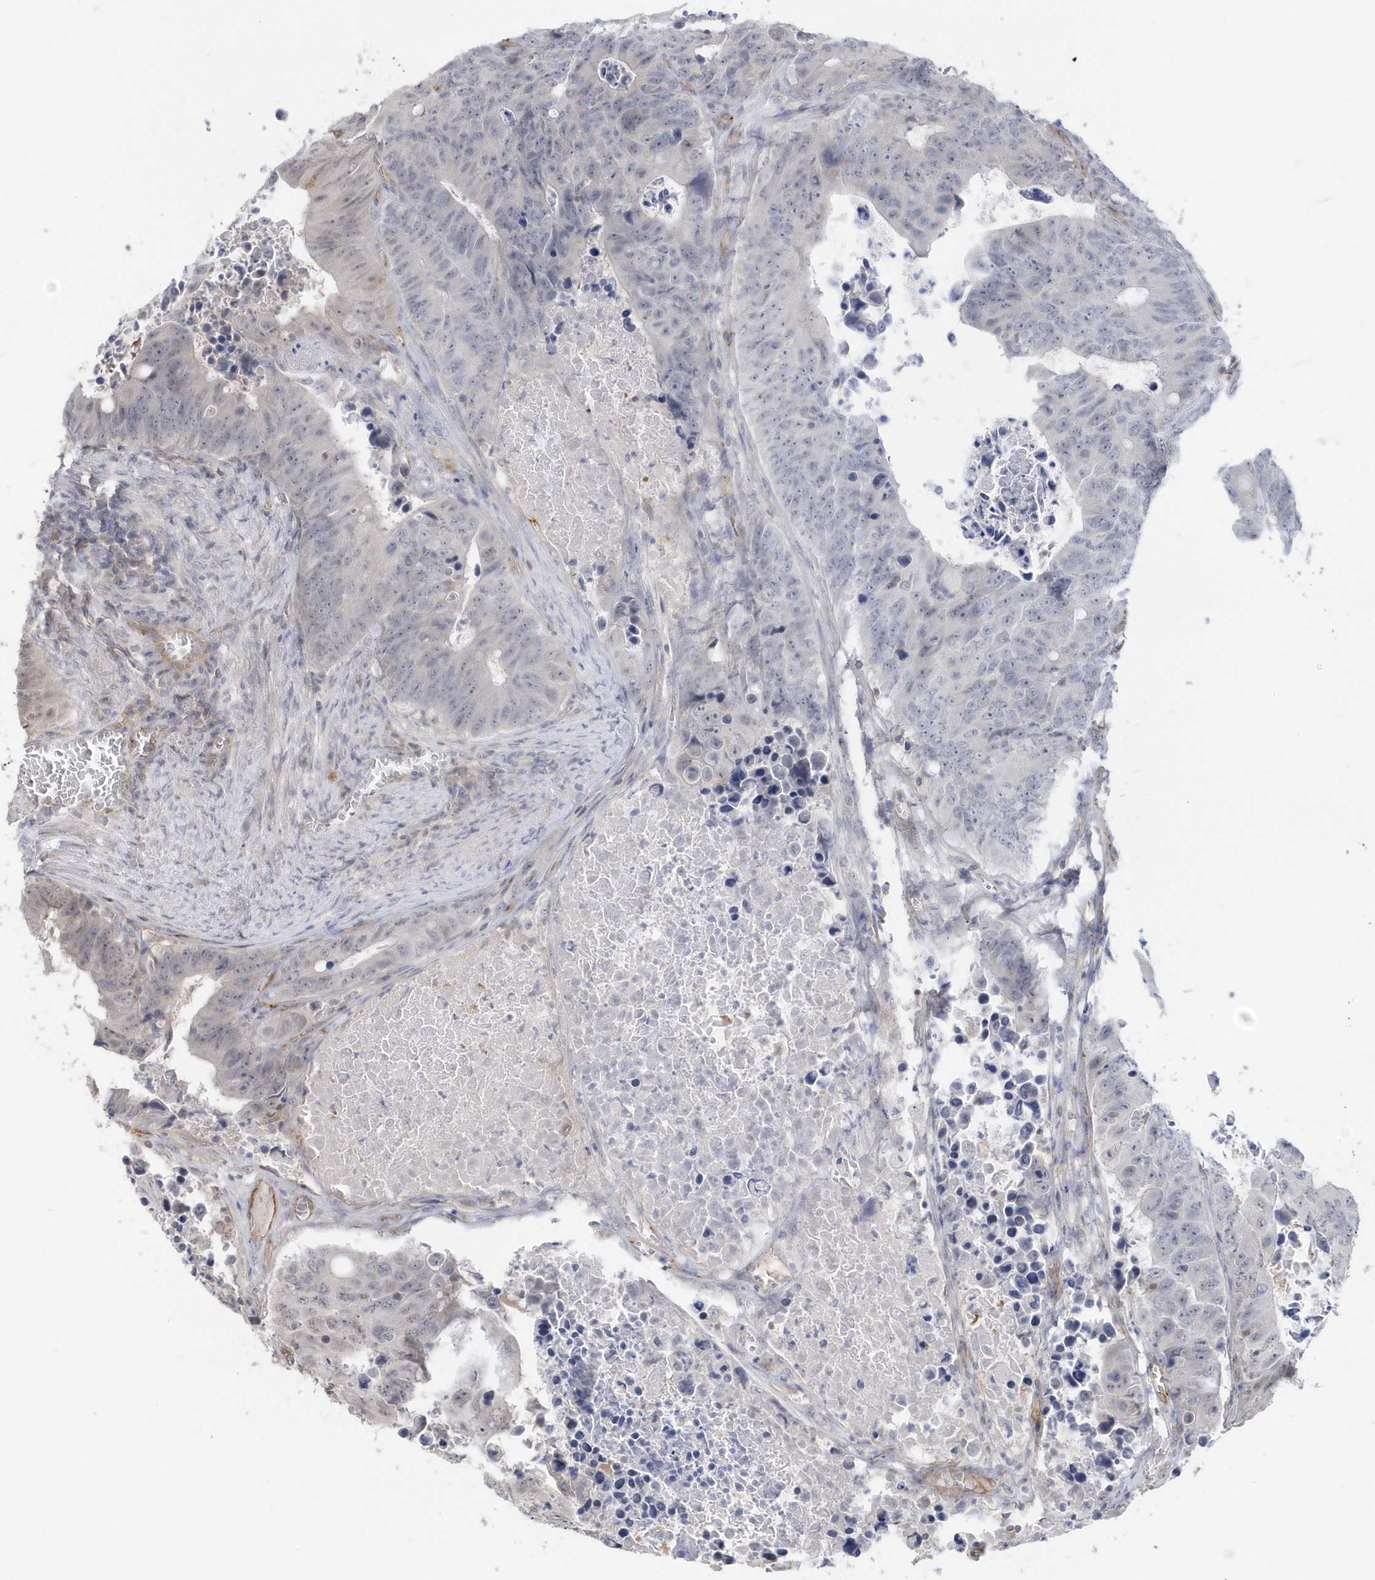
{"staining": {"intensity": "negative", "quantity": "none", "location": "none"}, "tissue": "colorectal cancer", "cell_type": "Tumor cells", "image_type": "cancer", "snomed": [{"axis": "morphology", "description": "Adenocarcinoma, NOS"}, {"axis": "topography", "description": "Colon"}], "caption": "A photomicrograph of human adenocarcinoma (colorectal) is negative for staining in tumor cells.", "gene": "CRIP3", "patient": {"sex": "male", "age": 87}}